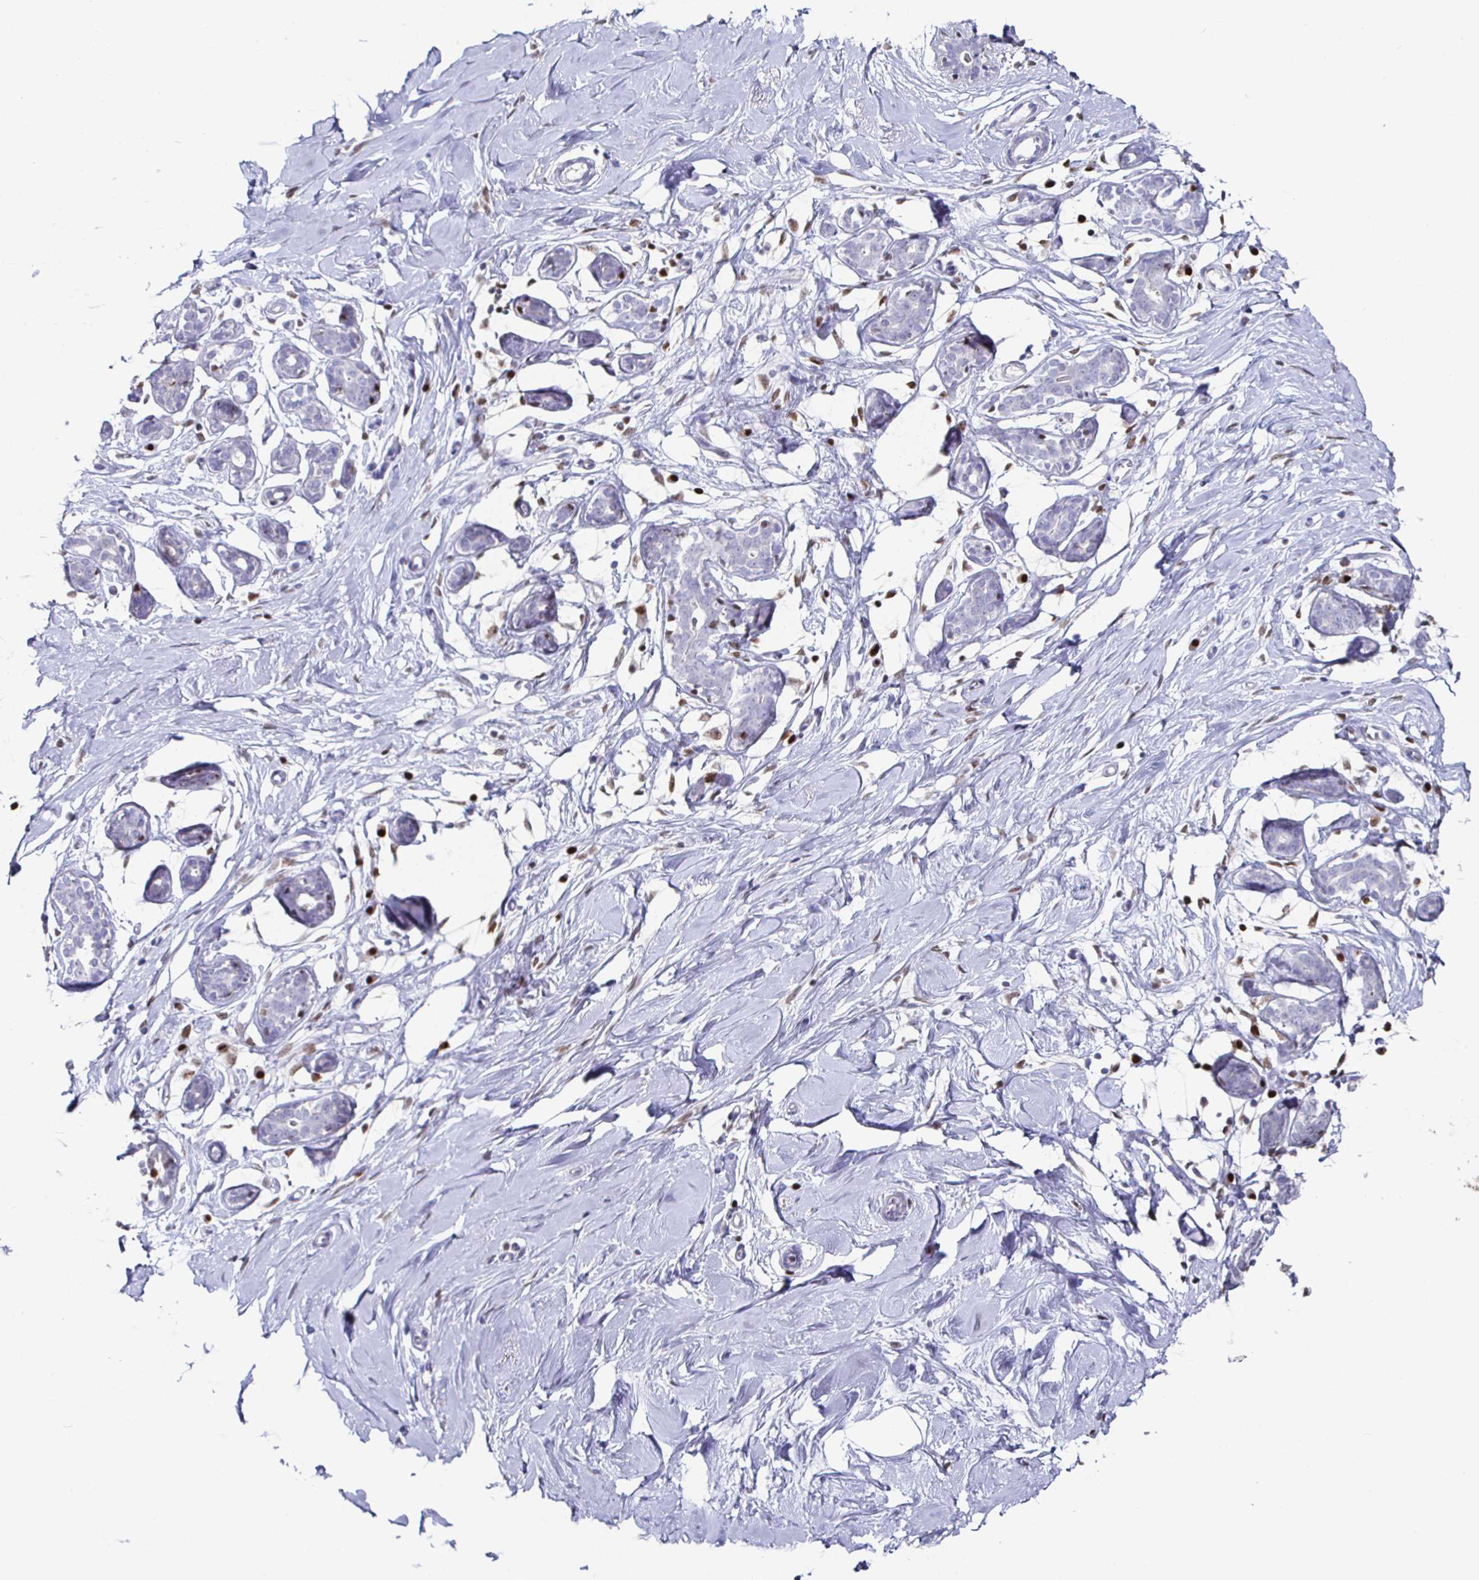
{"staining": {"intensity": "negative", "quantity": "none", "location": "none"}, "tissue": "breast", "cell_type": "Adipocytes", "image_type": "normal", "snomed": [{"axis": "morphology", "description": "Normal tissue, NOS"}, {"axis": "topography", "description": "Breast"}], "caption": "The histopathology image demonstrates no staining of adipocytes in normal breast.", "gene": "RUNX2", "patient": {"sex": "female", "age": 27}}